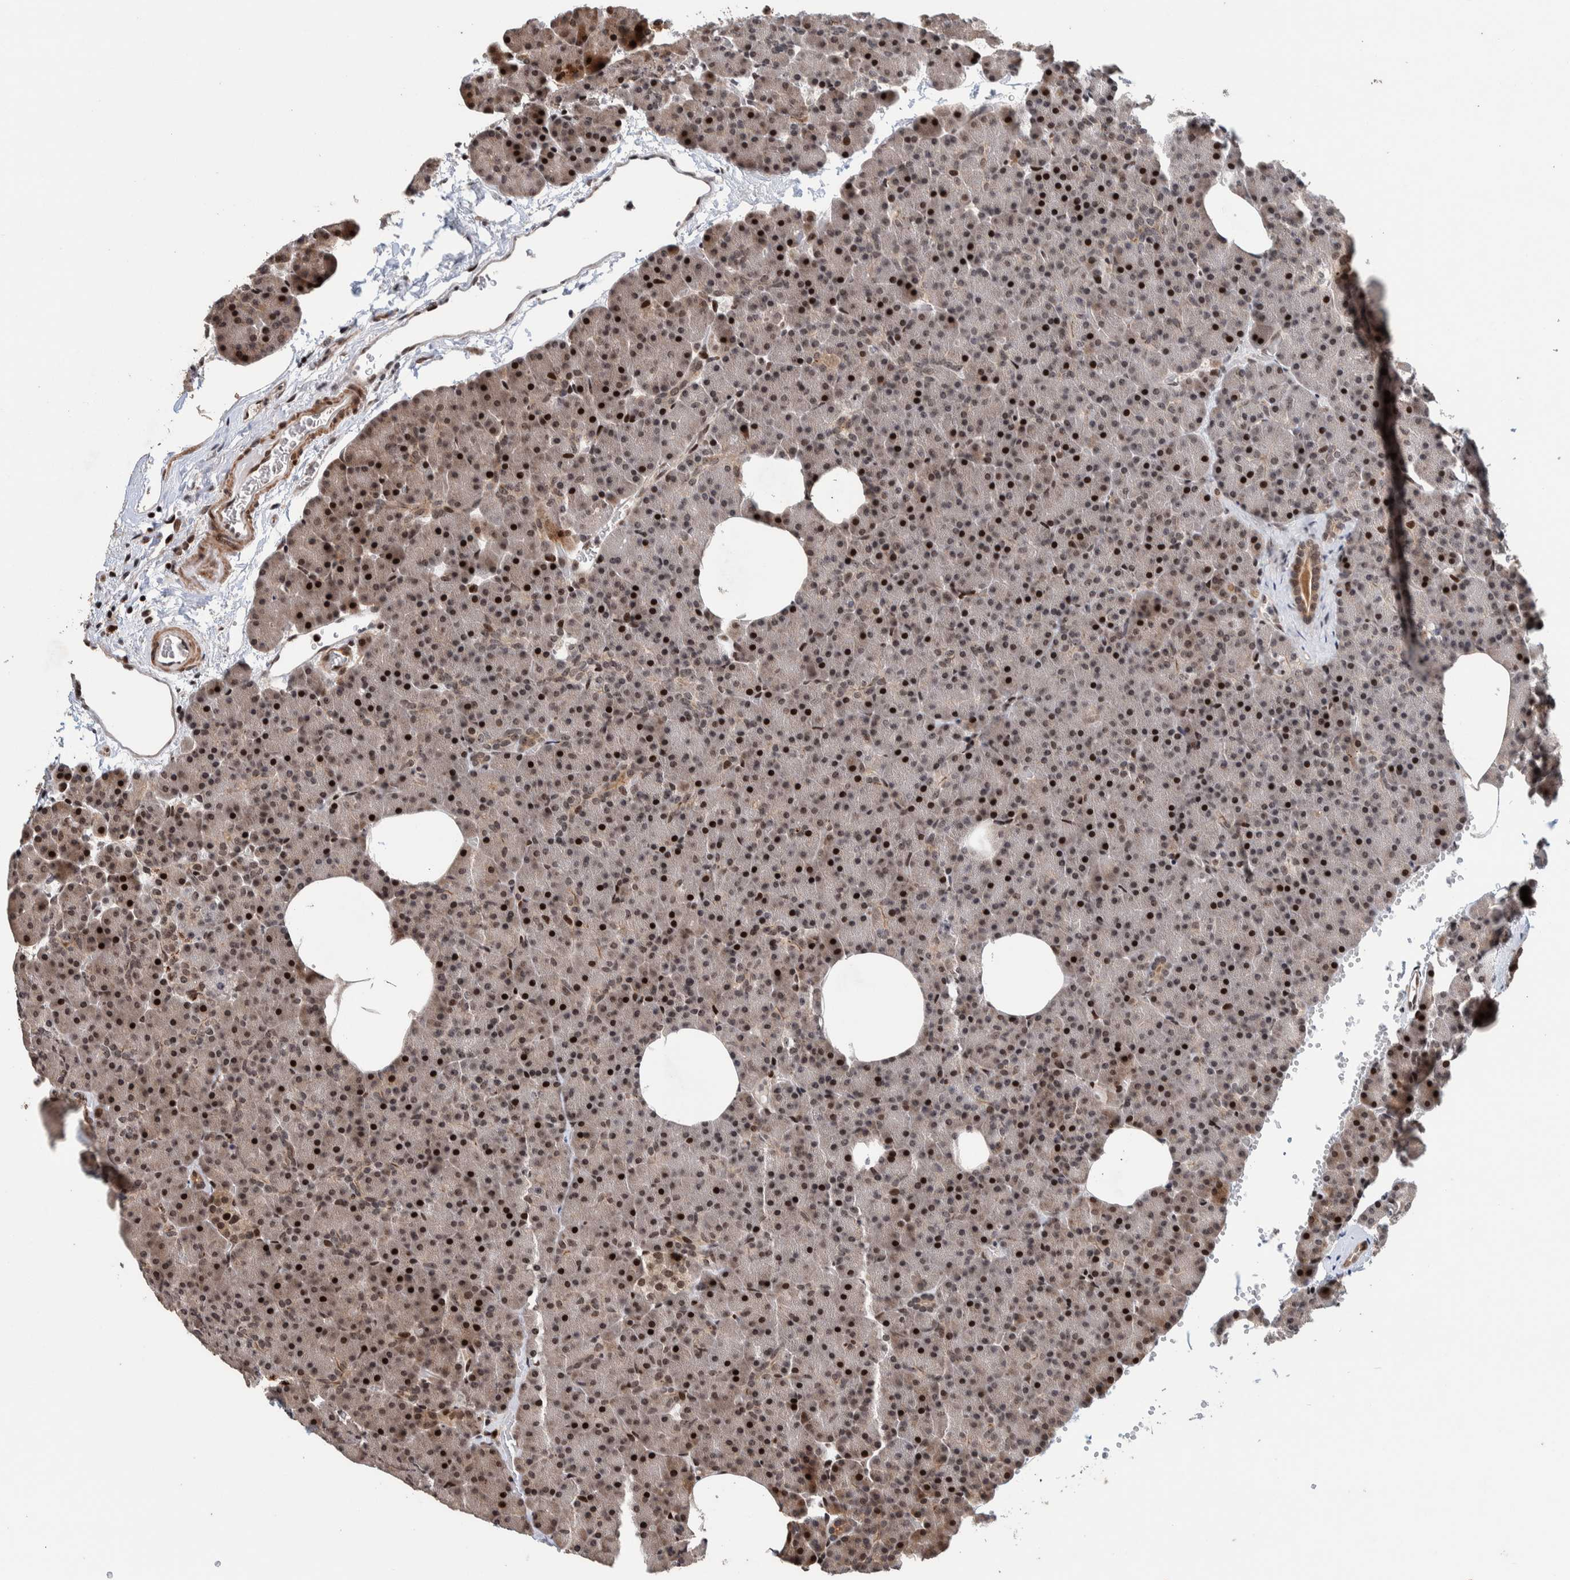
{"staining": {"intensity": "strong", "quantity": ">75%", "location": "nuclear"}, "tissue": "pancreas", "cell_type": "Exocrine glandular cells", "image_type": "normal", "snomed": [{"axis": "morphology", "description": "Normal tissue, NOS"}, {"axis": "morphology", "description": "Carcinoid, malignant, NOS"}, {"axis": "topography", "description": "Pancreas"}], "caption": "Brown immunohistochemical staining in normal human pancreas displays strong nuclear expression in approximately >75% of exocrine glandular cells. Ihc stains the protein in brown and the nuclei are stained blue.", "gene": "CHD4", "patient": {"sex": "female", "age": 35}}